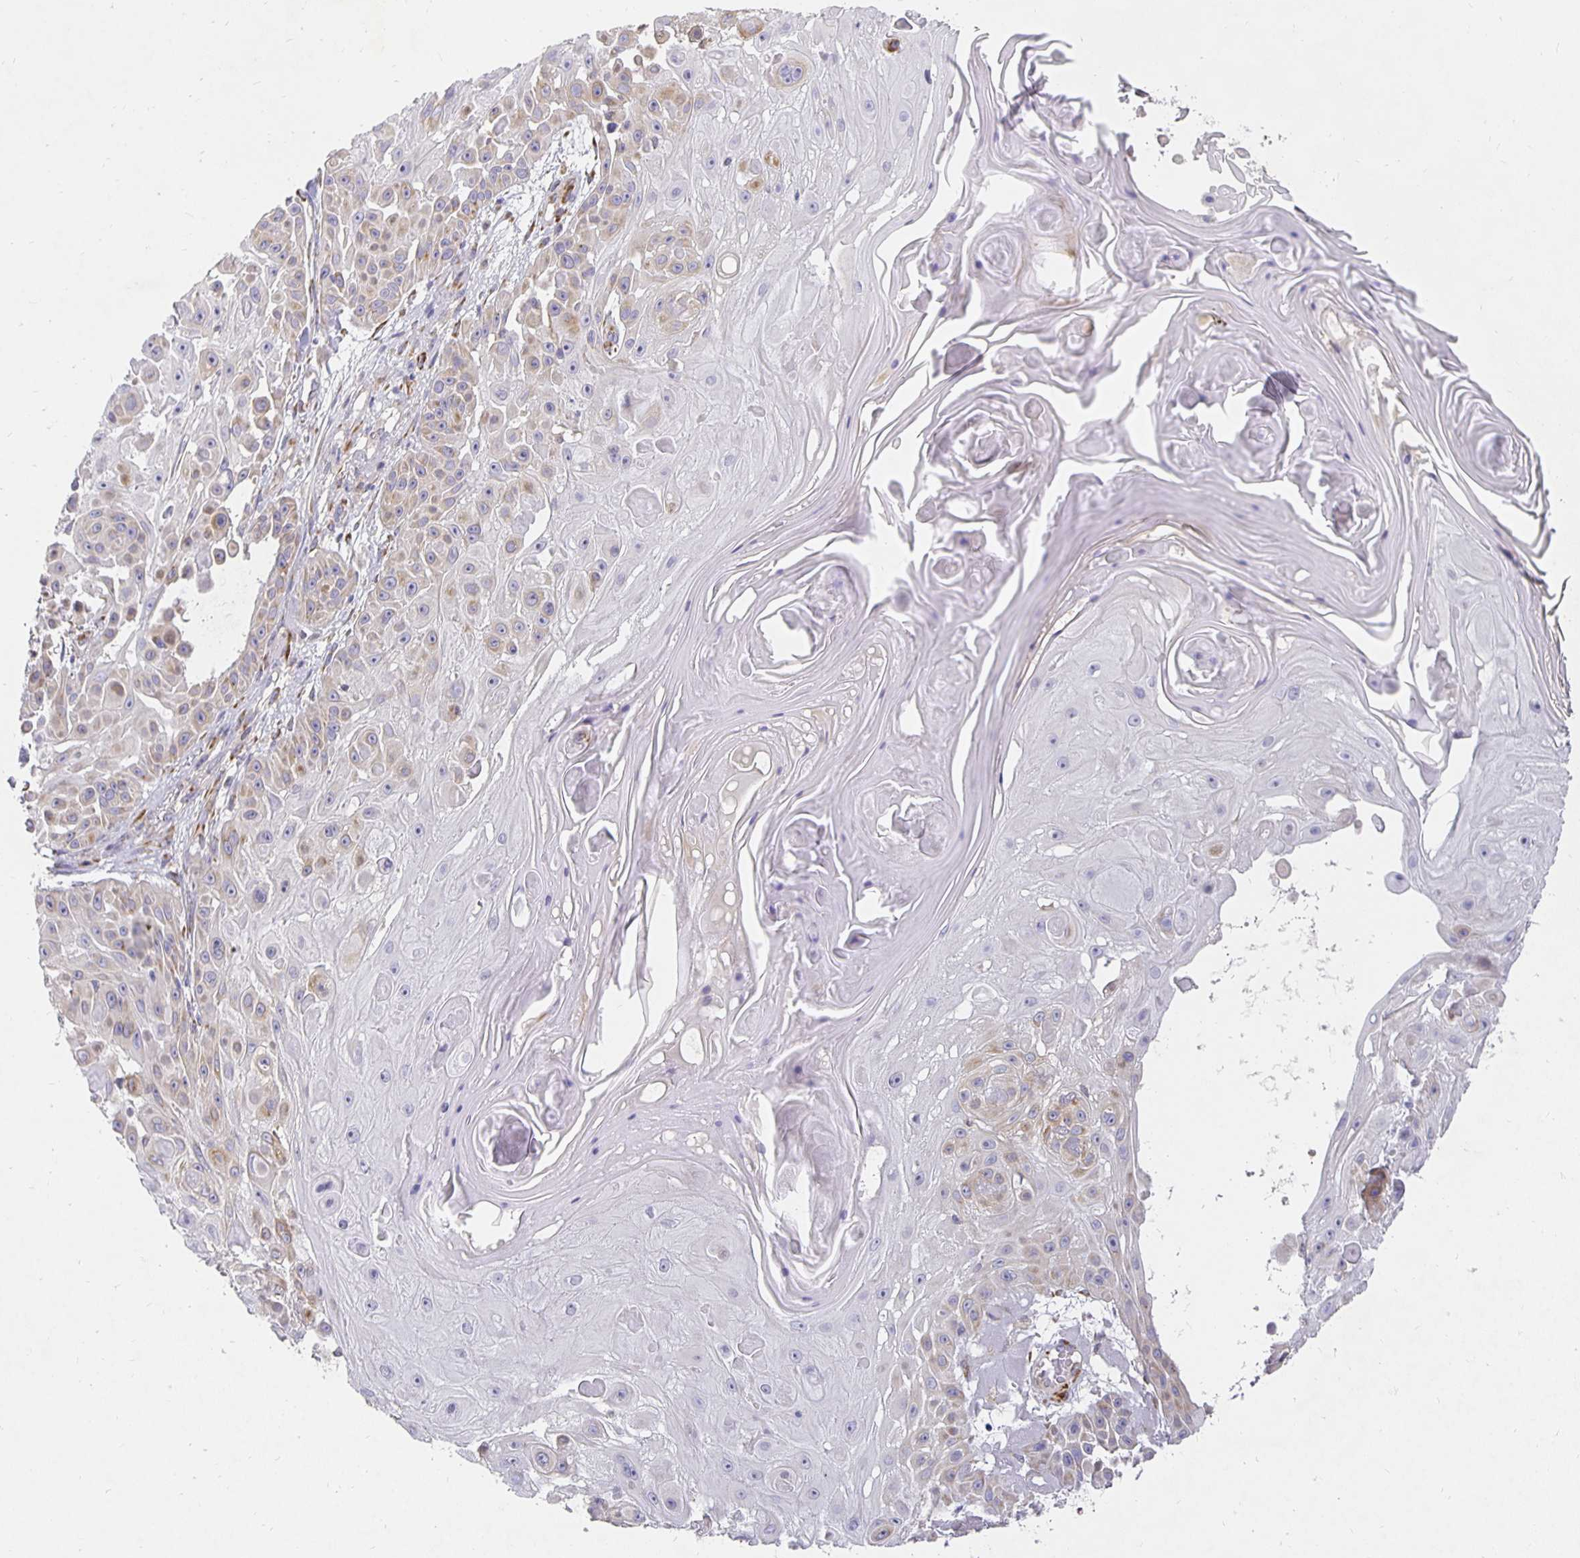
{"staining": {"intensity": "weak", "quantity": "25%-75%", "location": "cytoplasmic/membranous"}, "tissue": "skin cancer", "cell_type": "Tumor cells", "image_type": "cancer", "snomed": [{"axis": "morphology", "description": "Squamous cell carcinoma, NOS"}, {"axis": "topography", "description": "Skin"}], "caption": "There is low levels of weak cytoplasmic/membranous positivity in tumor cells of skin cancer (squamous cell carcinoma), as demonstrated by immunohistochemical staining (brown color).", "gene": "PLOD1", "patient": {"sex": "male", "age": 91}}